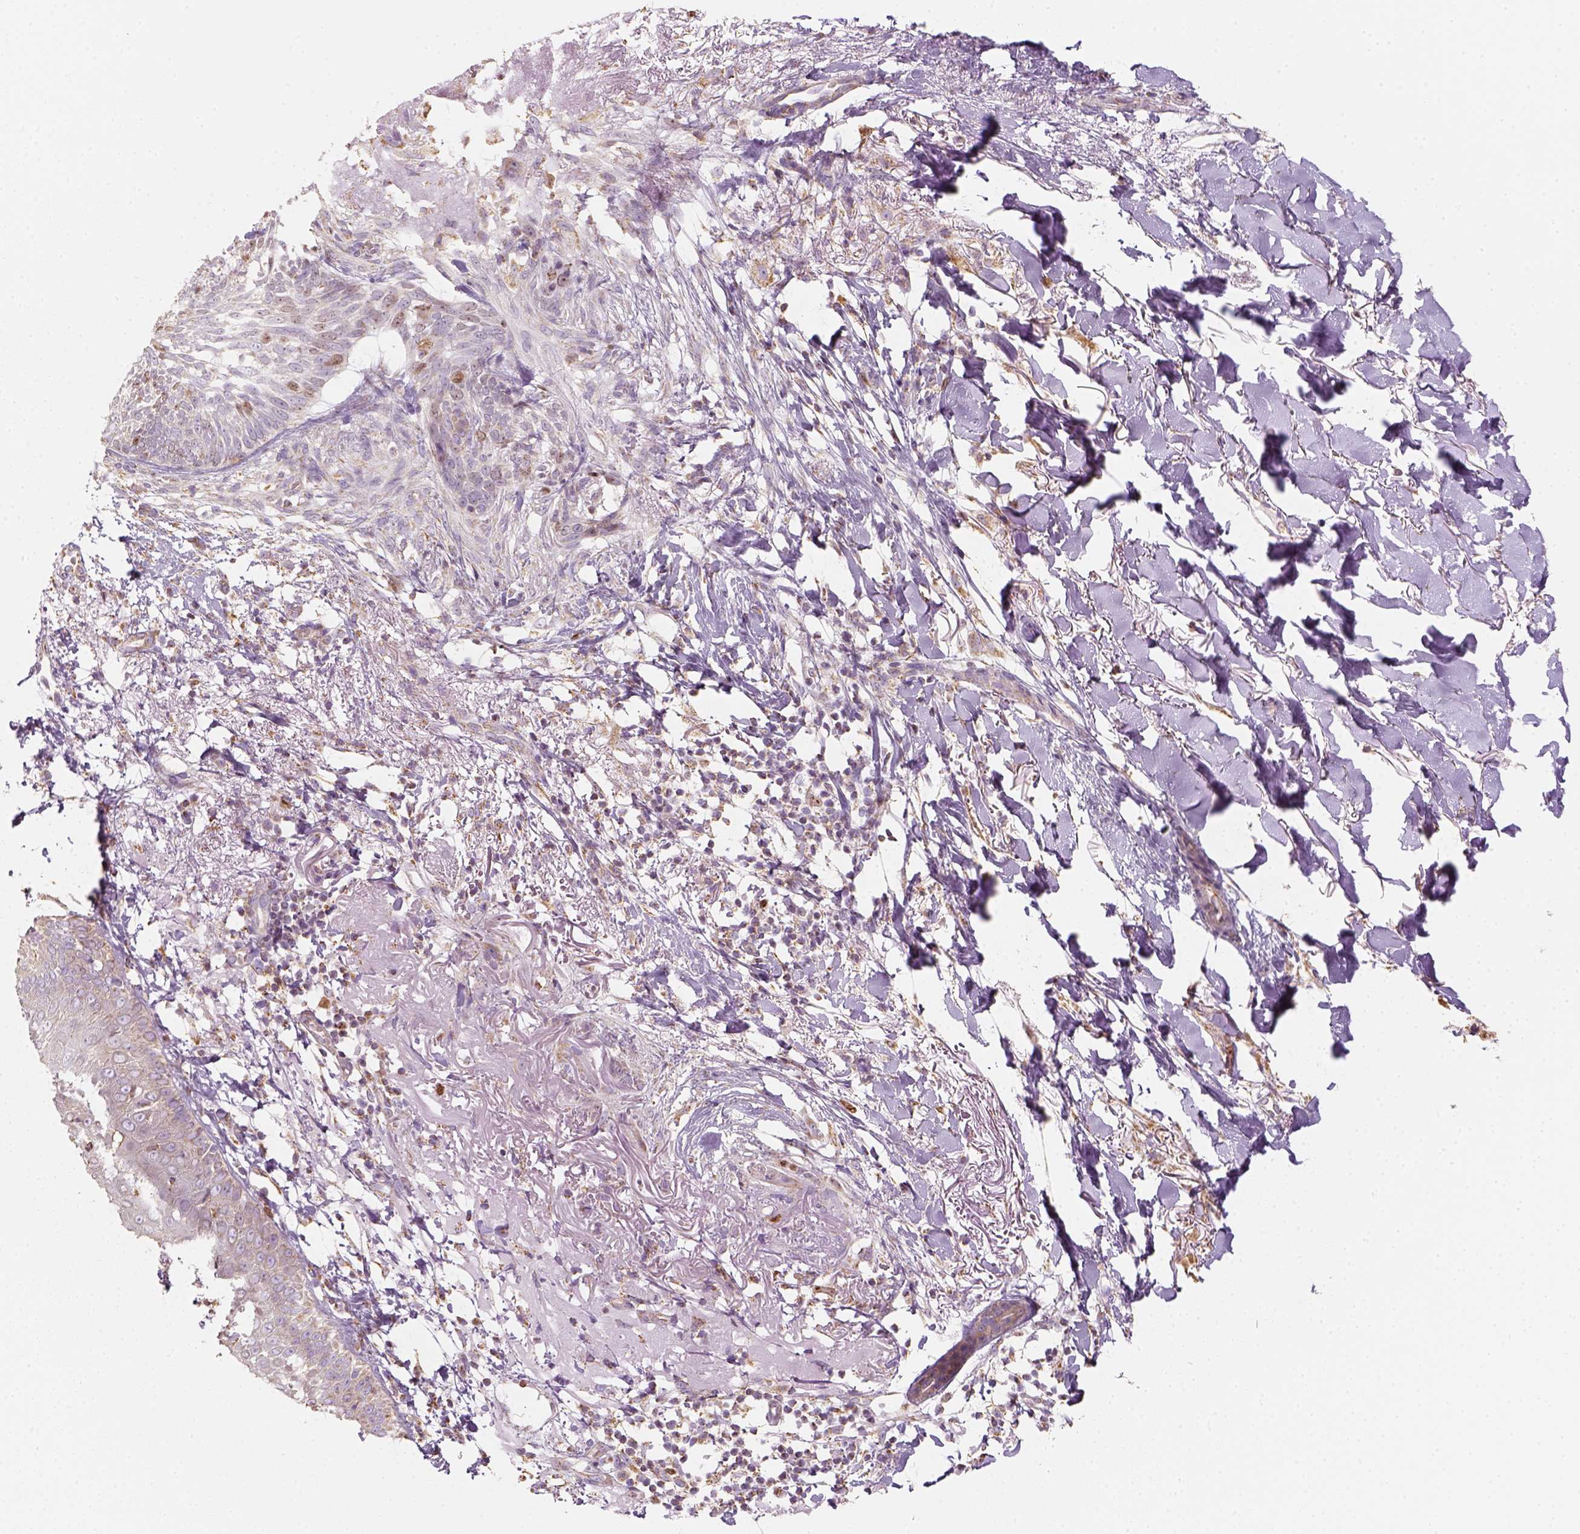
{"staining": {"intensity": "moderate", "quantity": "<25%", "location": "cytoplasmic/membranous,nuclear"}, "tissue": "skin cancer", "cell_type": "Tumor cells", "image_type": "cancer", "snomed": [{"axis": "morphology", "description": "Normal tissue, NOS"}, {"axis": "morphology", "description": "Basal cell carcinoma"}, {"axis": "topography", "description": "Skin"}], "caption": "A micrograph showing moderate cytoplasmic/membranous and nuclear staining in about <25% of tumor cells in basal cell carcinoma (skin), as visualized by brown immunohistochemical staining.", "gene": "LCA5", "patient": {"sex": "male", "age": 84}}